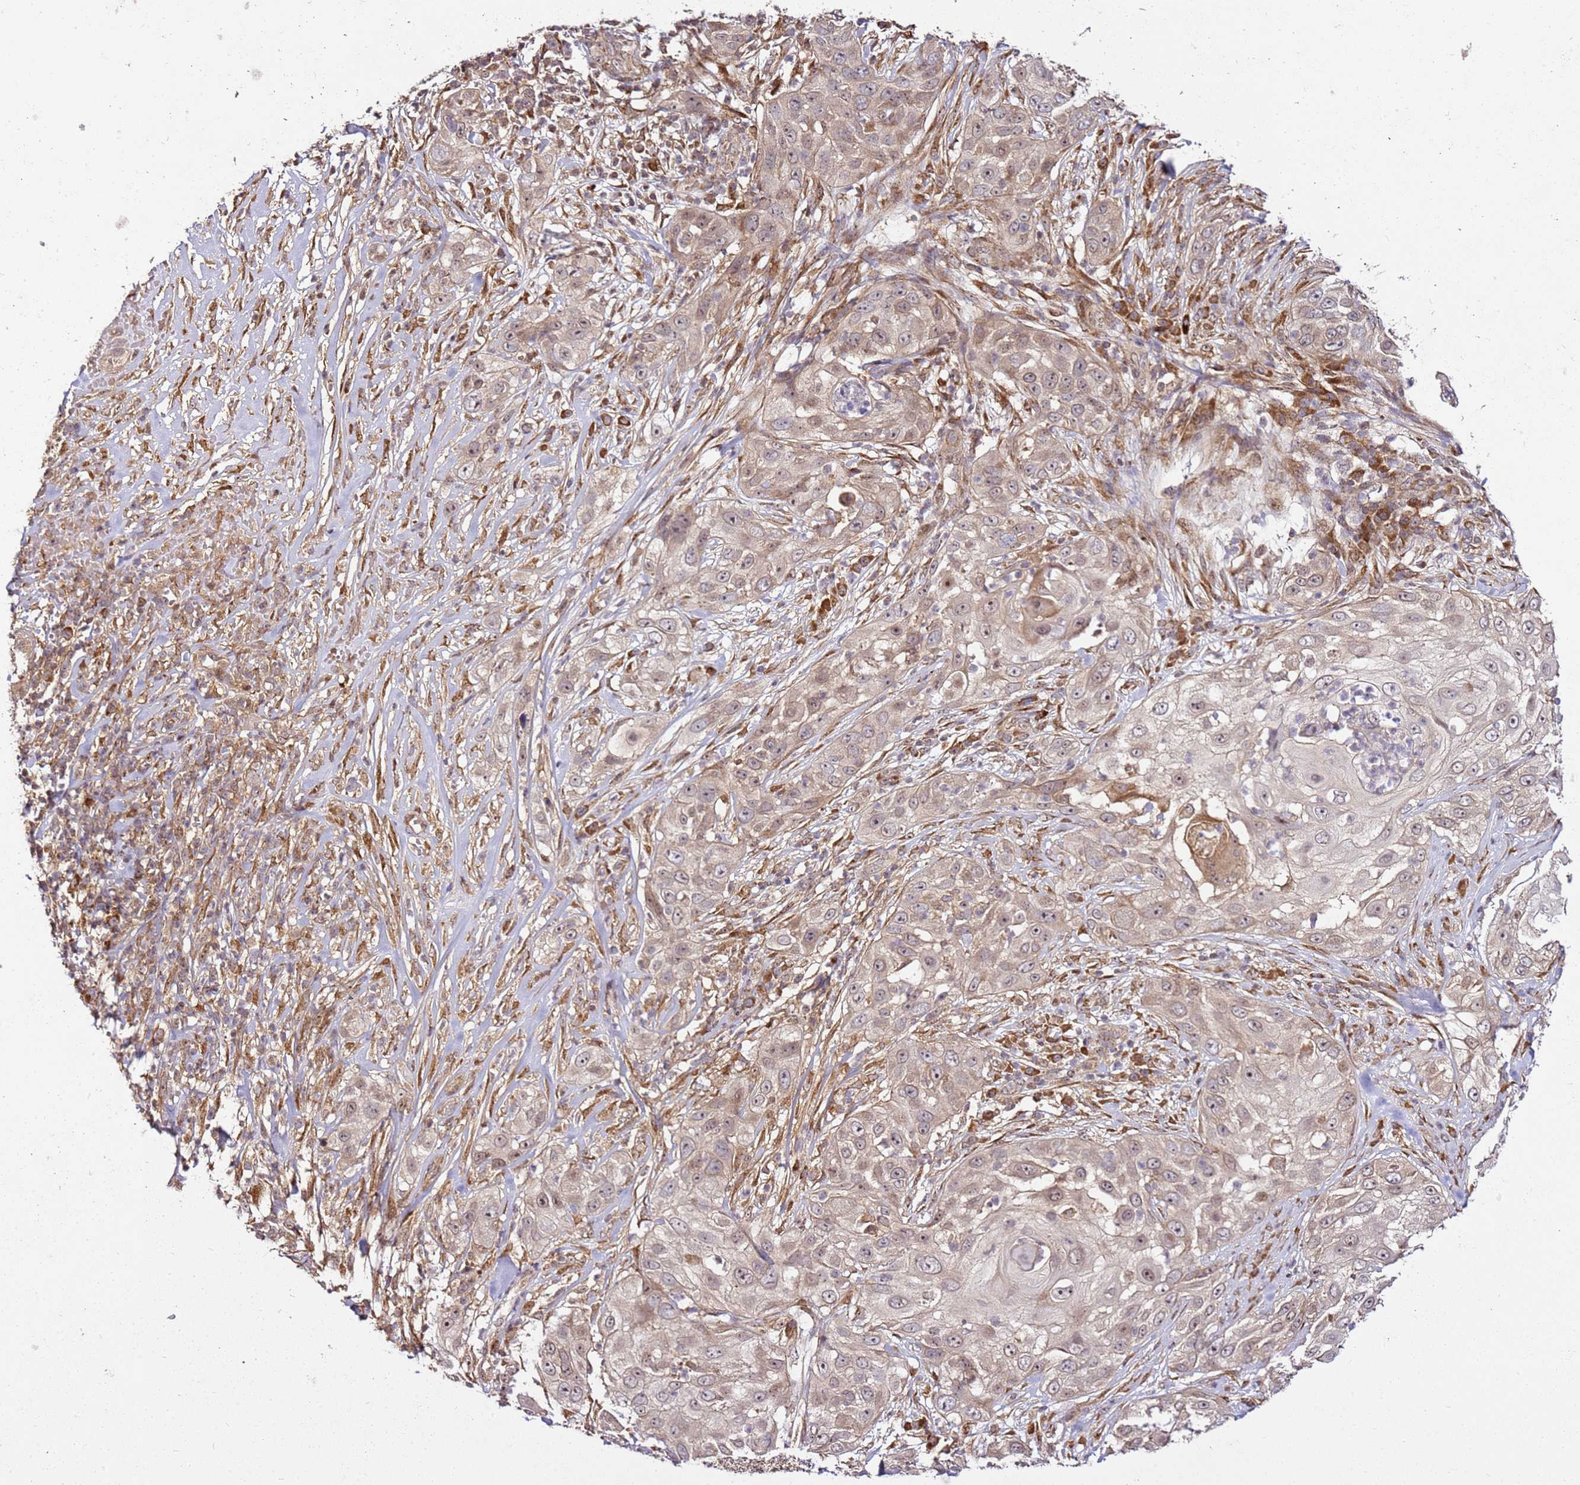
{"staining": {"intensity": "moderate", "quantity": "25%-75%", "location": "cytoplasmic/membranous,nuclear"}, "tissue": "skin cancer", "cell_type": "Tumor cells", "image_type": "cancer", "snomed": [{"axis": "morphology", "description": "Squamous cell carcinoma, NOS"}, {"axis": "topography", "description": "Skin"}], "caption": "Immunohistochemistry of human squamous cell carcinoma (skin) shows medium levels of moderate cytoplasmic/membranous and nuclear expression in about 25%-75% of tumor cells.", "gene": "RASA3", "patient": {"sex": "female", "age": 44}}